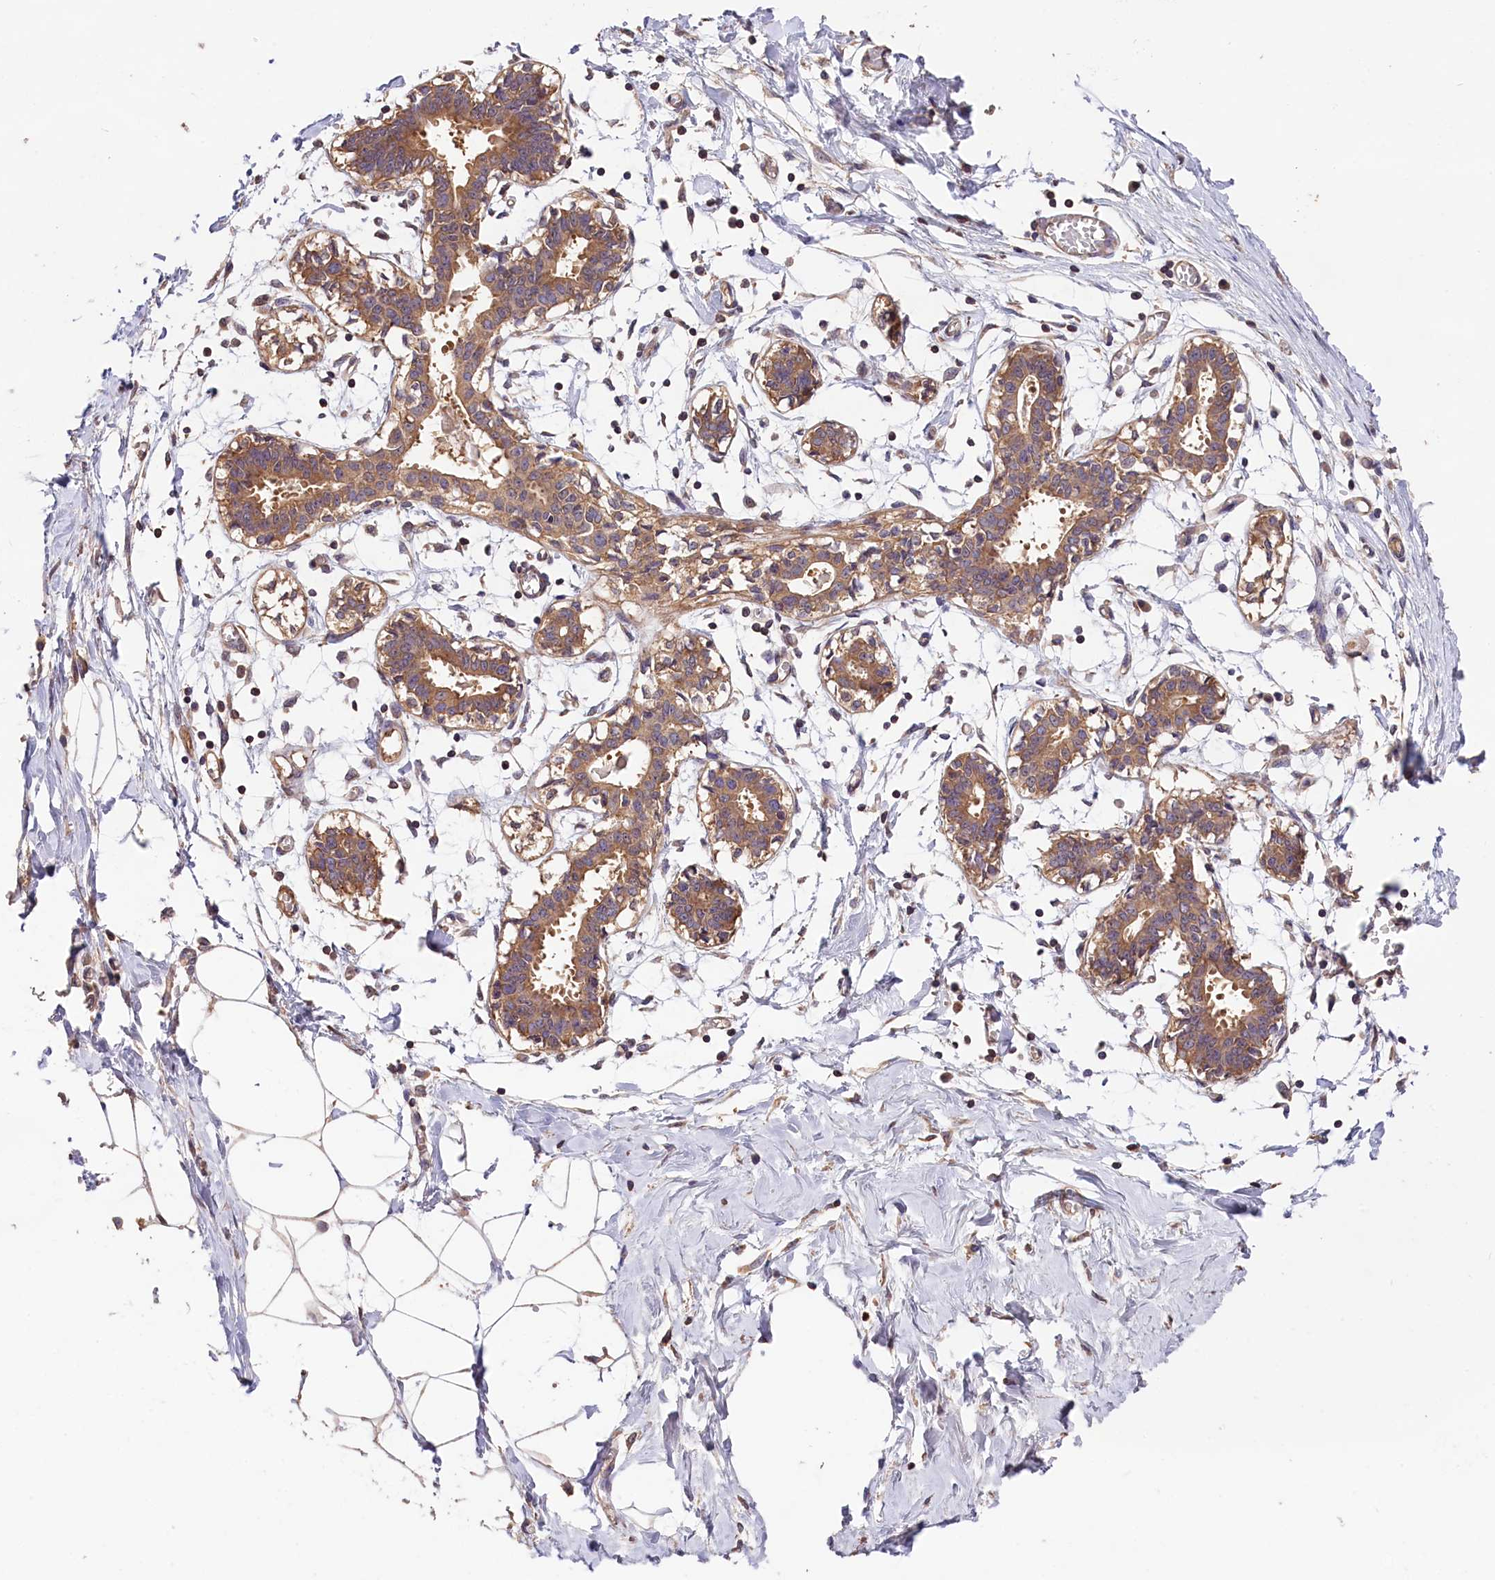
{"staining": {"intensity": "weak", "quantity": ">75%", "location": "cytoplasmic/membranous"}, "tissue": "breast", "cell_type": "Adipocytes", "image_type": "normal", "snomed": [{"axis": "morphology", "description": "Normal tissue, NOS"}, {"axis": "topography", "description": "Breast"}], "caption": "An image of breast stained for a protein exhibits weak cytoplasmic/membranous brown staining in adipocytes. (Stains: DAB in brown, nuclei in blue, Microscopy: brightfield microscopy at high magnification).", "gene": "OAS3", "patient": {"sex": "female", "age": 27}}